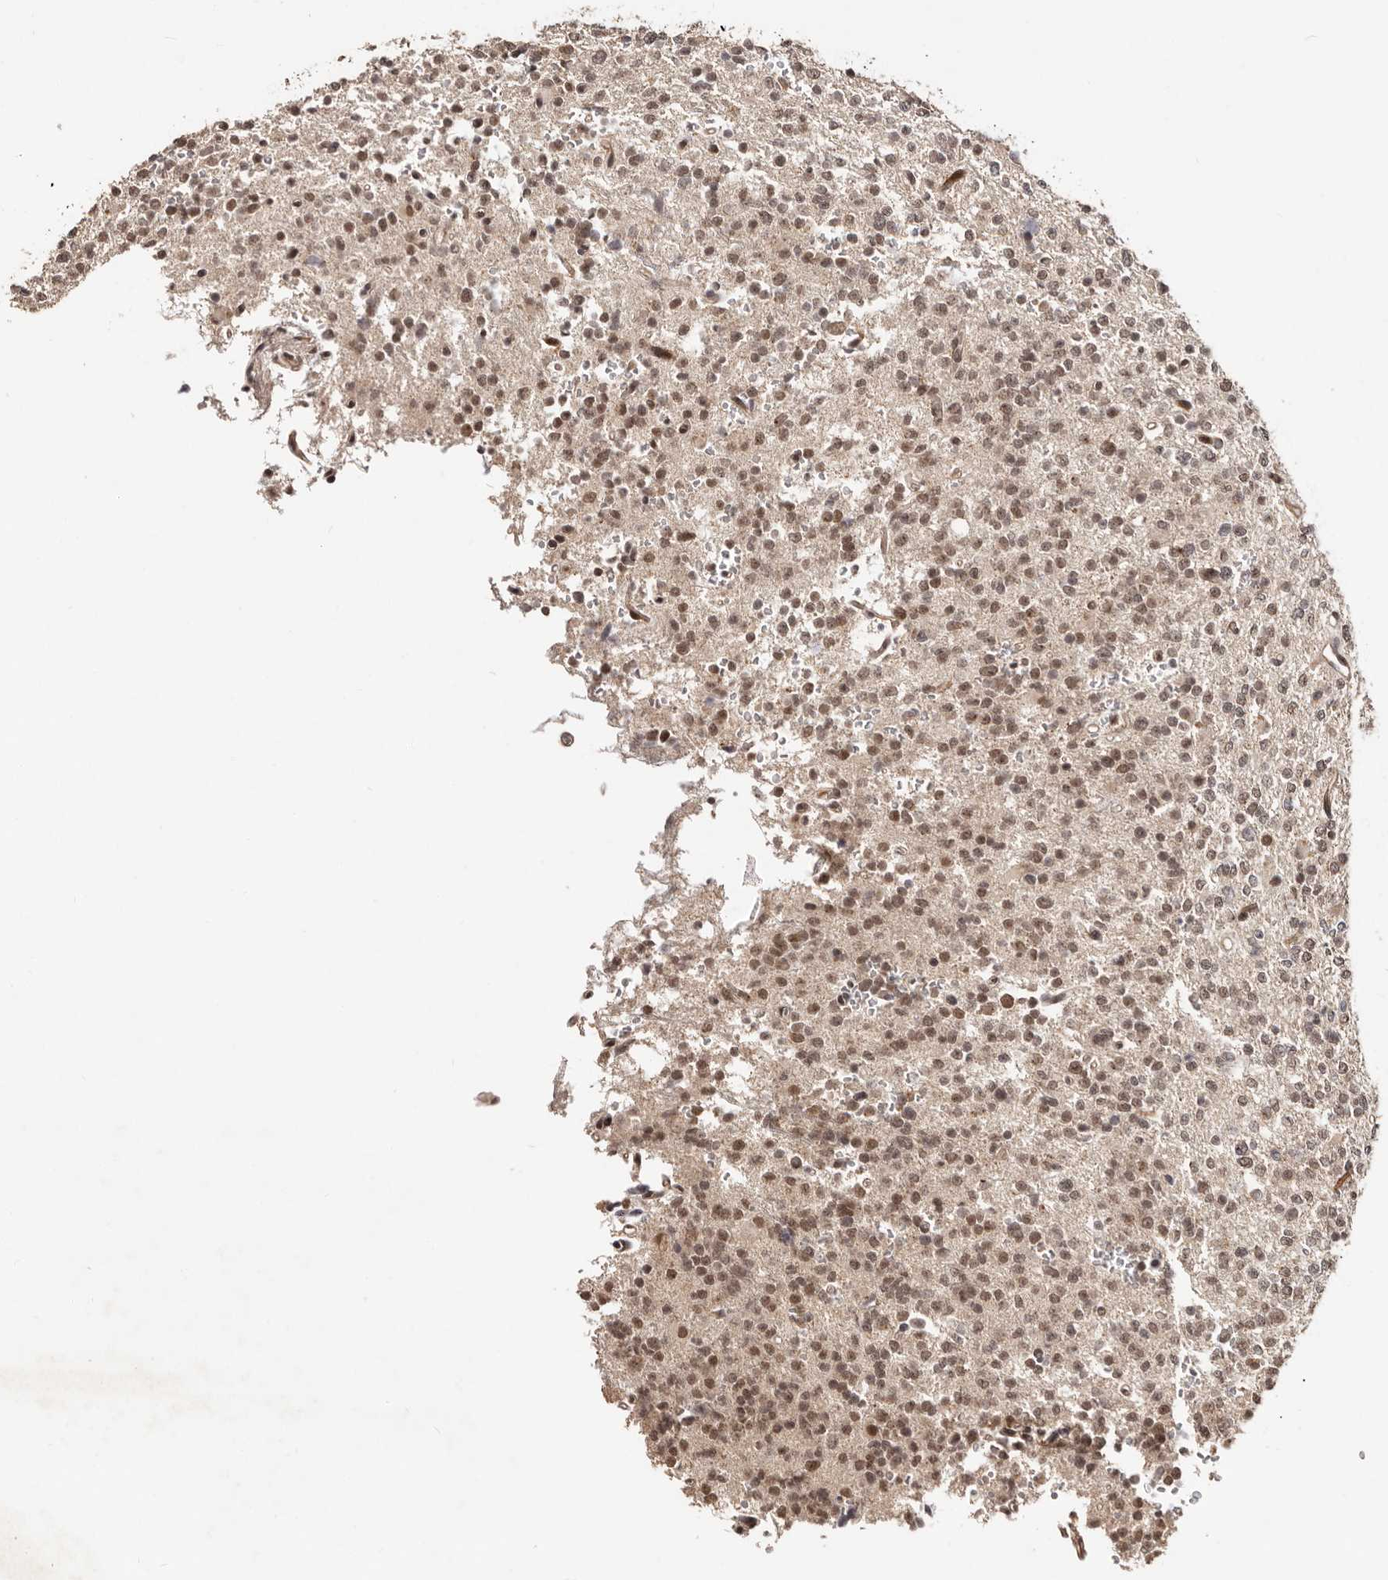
{"staining": {"intensity": "moderate", "quantity": ">75%", "location": "nuclear"}, "tissue": "glioma", "cell_type": "Tumor cells", "image_type": "cancer", "snomed": [{"axis": "morphology", "description": "Glioma, malignant, High grade"}, {"axis": "topography", "description": "Brain"}], "caption": "Immunohistochemistry (IHC) photomicrograph of high-grade glioma (malignant) stained for a protein (brown), which displays medium levels of moderate nuclear staining in about >75% of tumor cells.", "gene": "SRCAP", "patient": {"sex": "female", "age": 62}}